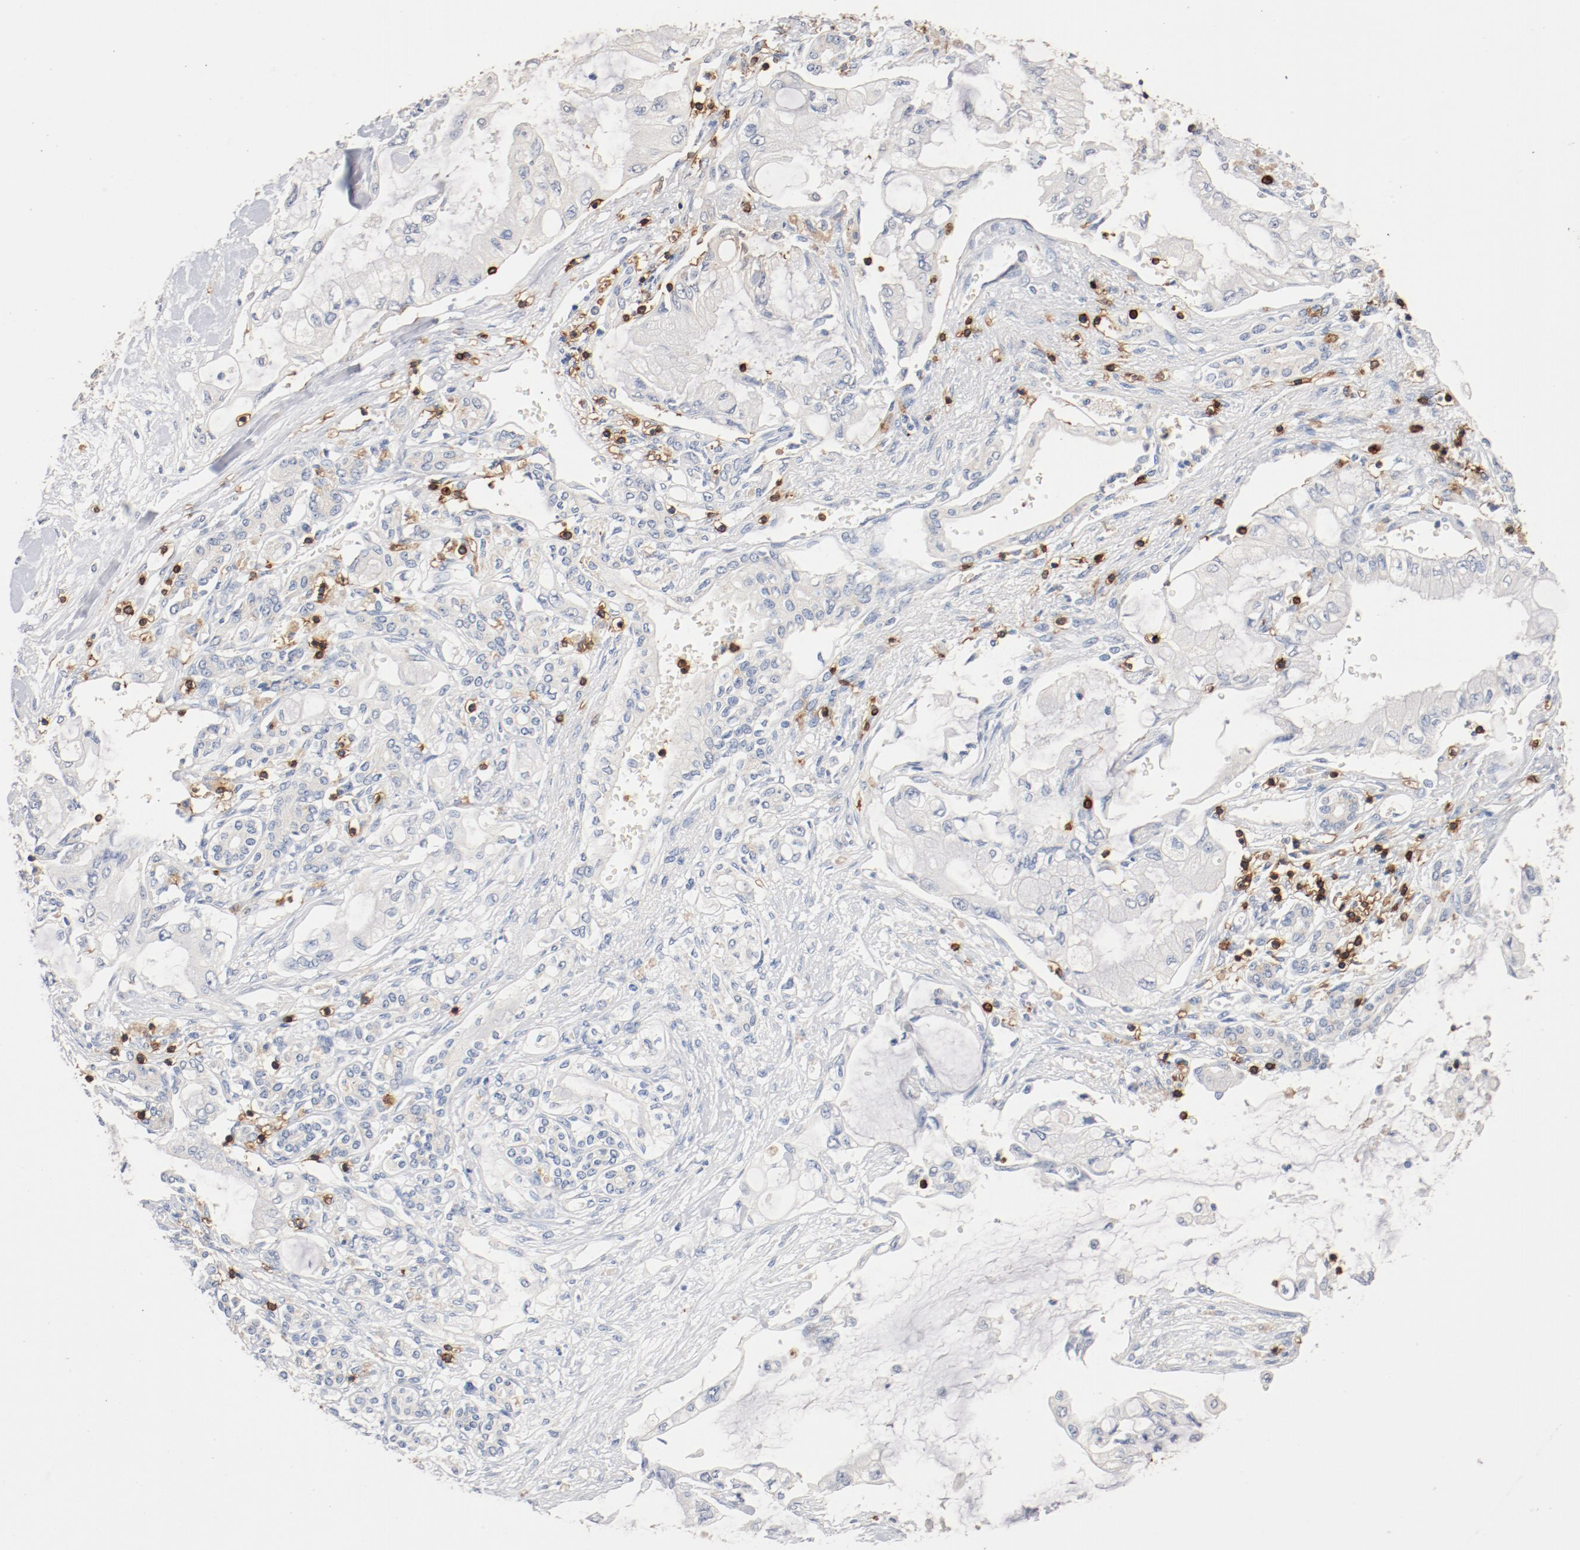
{"staining": {"intensity": "negative", "quantity": "none", "location": "none"}, "tissue": "pancreatic cancer", "cell_type": "Tumor cells", "image_type": "cancer", "snomed": [{"axis": "morphology", "description": "Adenocarcinoma, NOS"}, {"axis": "topography", "description": "Pancreas"}], "caption": "DAB immunohistochemical staining of adenocarcinoma (pancreatic) shows no significant staining in tumor cells.", "gene": "CD247", "patient": {"sex": "female", "age": 70}}